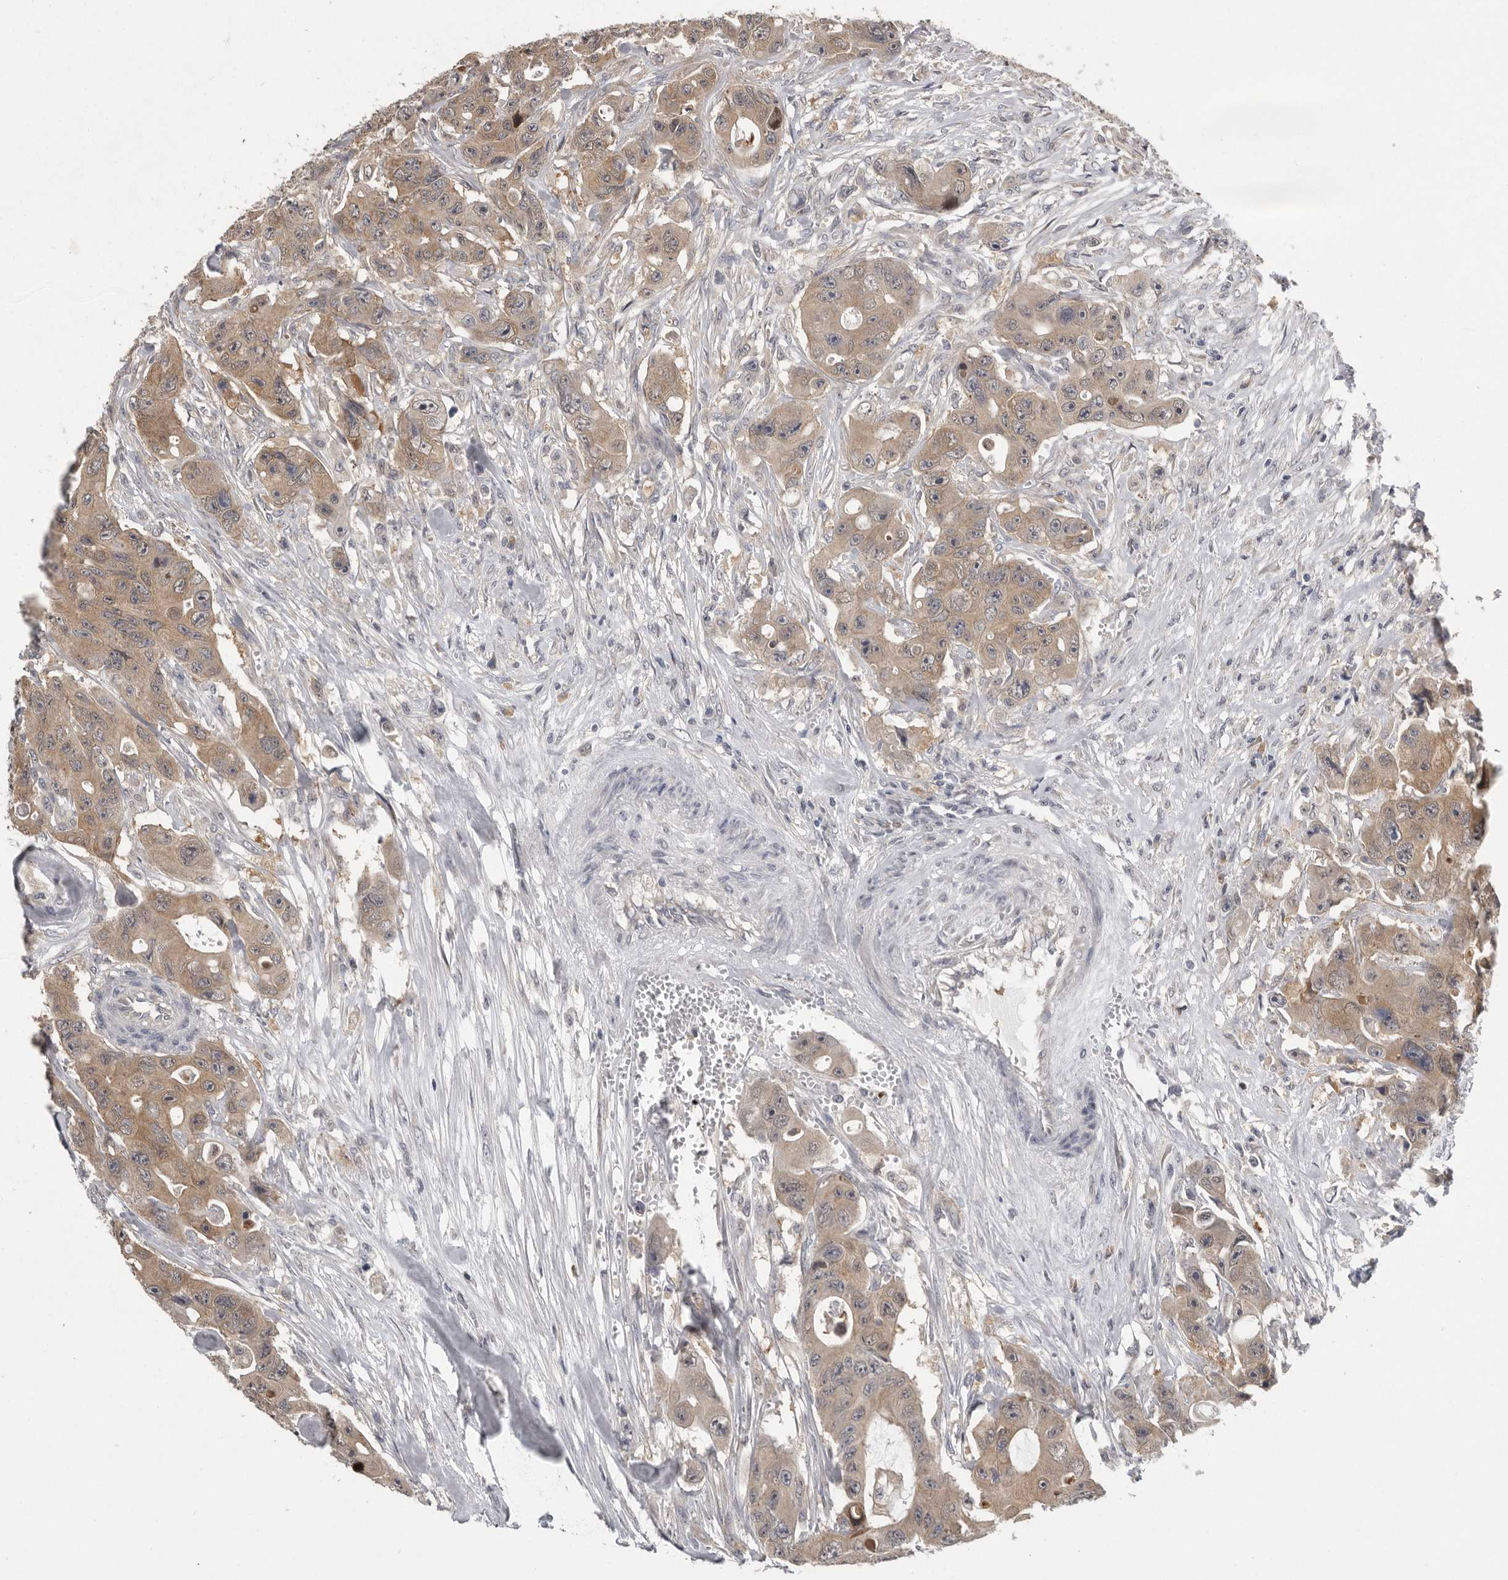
{"staining": {"intensity": "weak", "quantity": ">75%", "location": "cytoplasmic/membranous"}, "tissue": "colorectal cancer", "cell_type": "Tumor cells", "image_type": "cancer", "snomed": [{"axis": "morphology", "description": "Adenocarcinoma, NOS"}, {"axis": "topography", "description": "Colon"}], "caption": "Protein staining by immunohistochemistry (IHC) demonstrates weak cytoplasmic/membranous expression in approximately >75% of tumor cells in colorectal cancer.", "gene": "RALGPS2", "patient": {"sex": "female", "age": 46}}